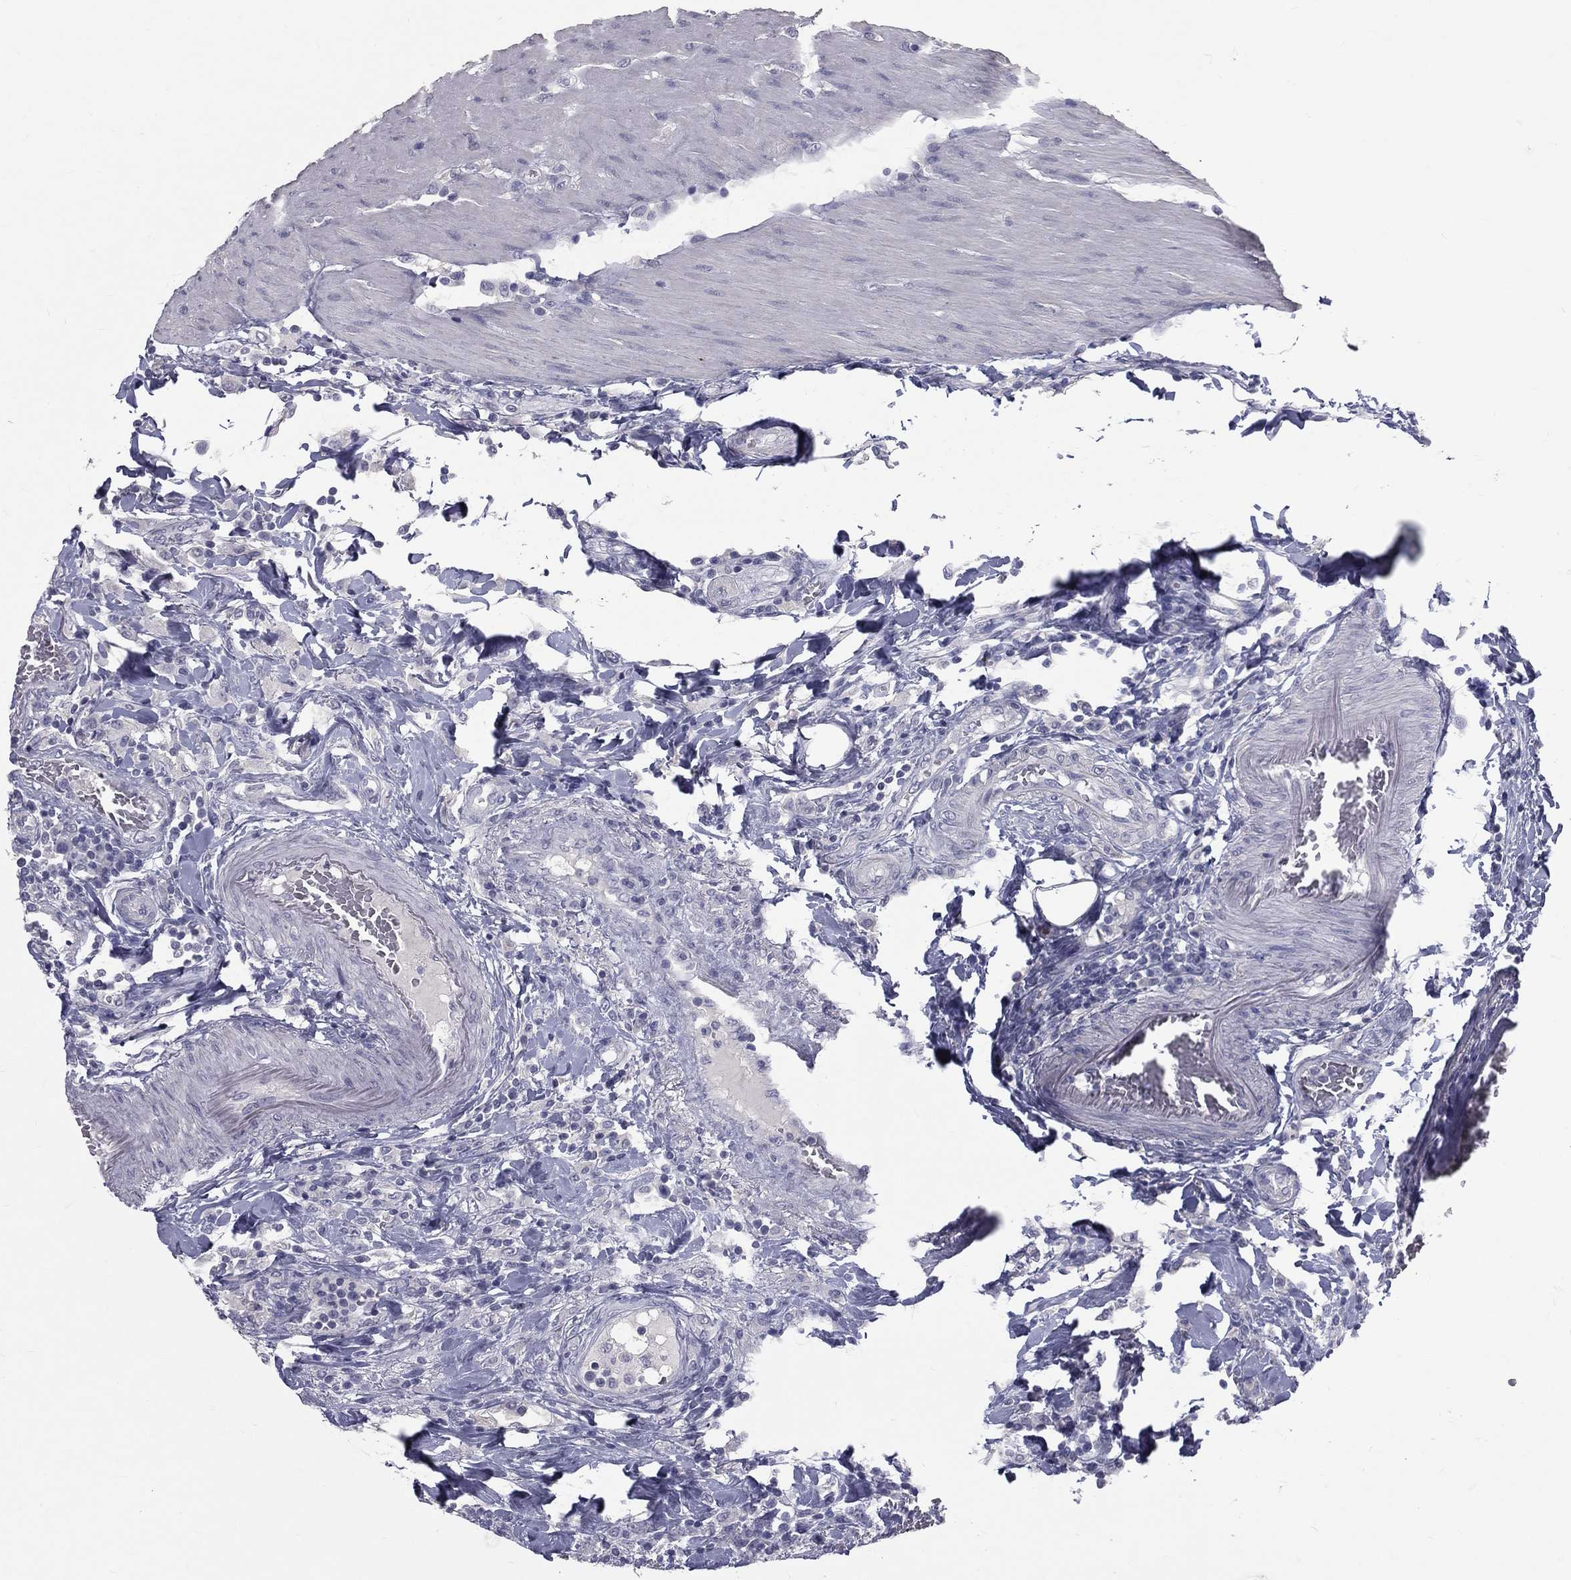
{"staining": {"intensity": "negative", "quantity": "none", "location": "none"}, "tissue": "colorectal cancer", "cell_type": "Tumor cells", "image_type": "cancer", "snomed": [{"axis": "morphology", "description": "Adenocarcinoma, NOS"}, {"axis": "topography", "description": "Colon"}], "caption": "Tumor cells are negative for brown protein staining in adenocarcinoma (colorectal).", "gene": "TFPI2", "patient": {"sex": "female", "age": 48}}